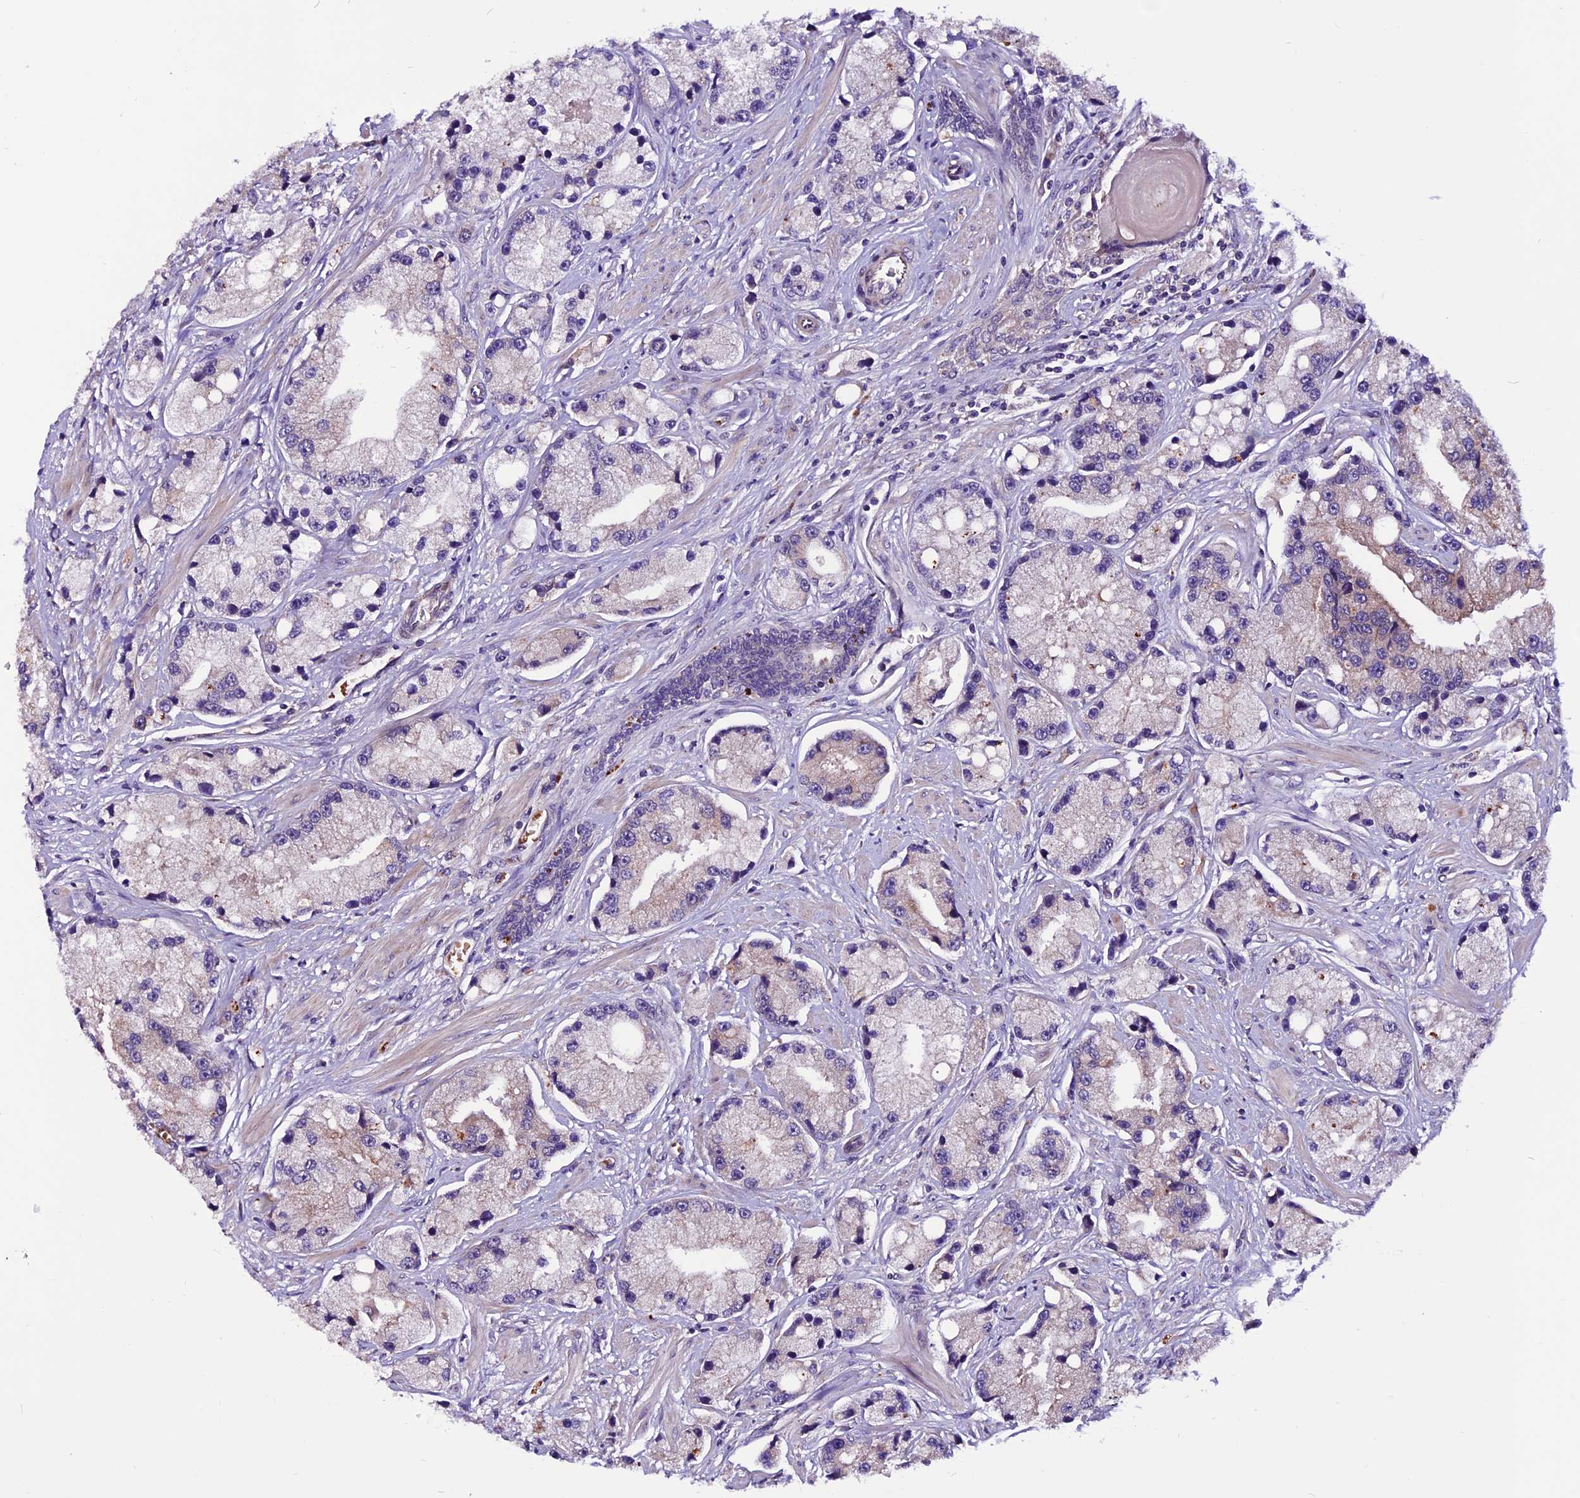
{"staining": {"intensity": "weak", "quantity": "<25%", "location": "cytoplasmic/membranous"}, "tissue": "prostate cancer", "cell_type": "Tumor cells", "image_type": "cancer", "snomed": [{"axis": "morphology", "description": "Adenocarcinoma, High grade"}, {"axis": "topography", "description": "Prostate"}], "caption": "Histopathology image shows no significant protein staining in tumor cells of prostate adenocarcinoma (high-grade).", "gene": "RINL", "patient": {"sex": "male", "age": 74}}